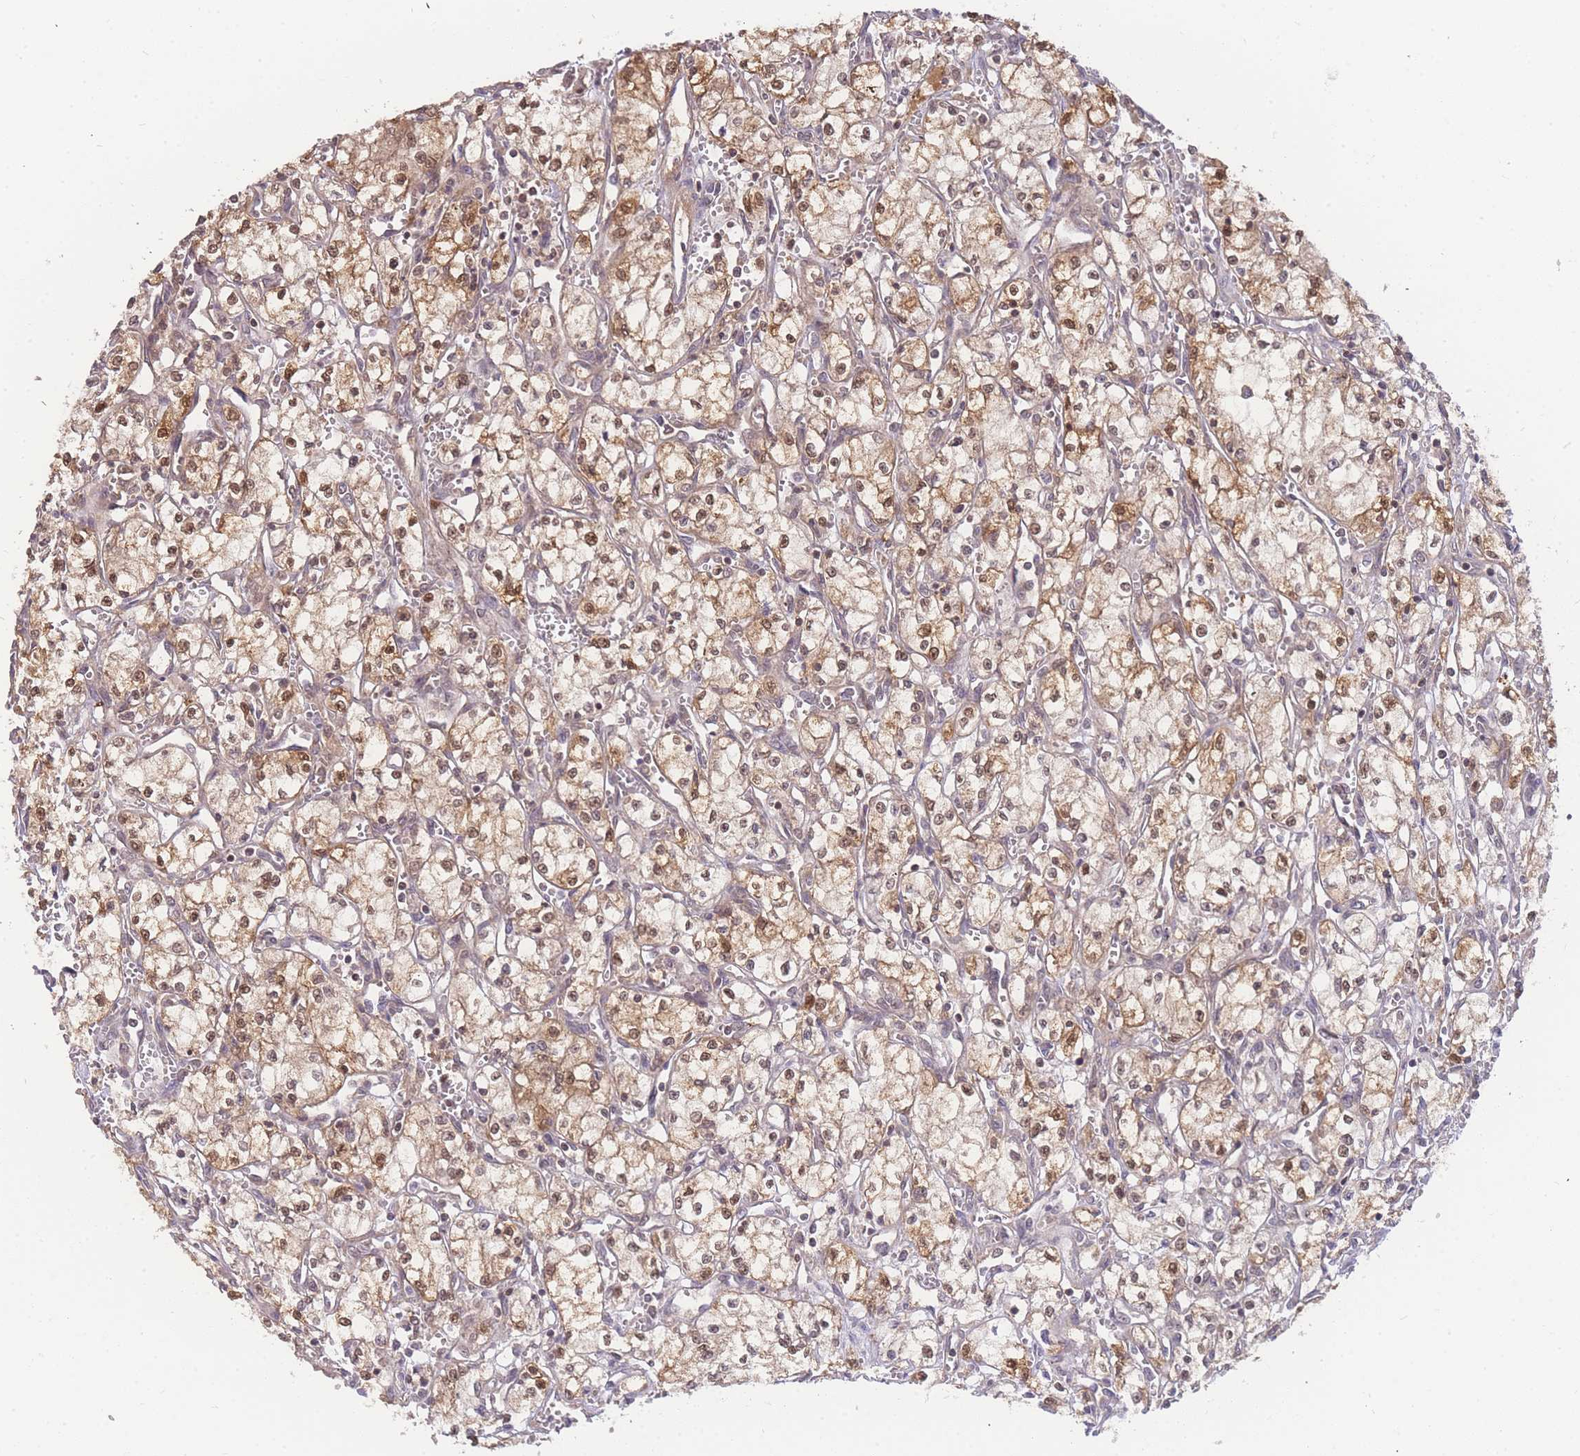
{"staining": {"intensity": "moderate", "quantity": ">75%", "location": "cytoplasmic/membranous,nuclear"}, "tissue": "renal cancer", "cell_type": "Tumor cells", "image_type": "cancer", "snomed": [{"axis": "morphology", "description": "Adenocarcinoma, NOS"}, {"axis": "topography", "description": "Kidney"}], "caption": "Protein staining displays moderate cytoplasmic/membranous and nuclear staining in approximately >75% of tumor cells in renal adenocarcinoma.", "gene": "KIAA1191", "patient": {"sex": "male", "age": 59}}